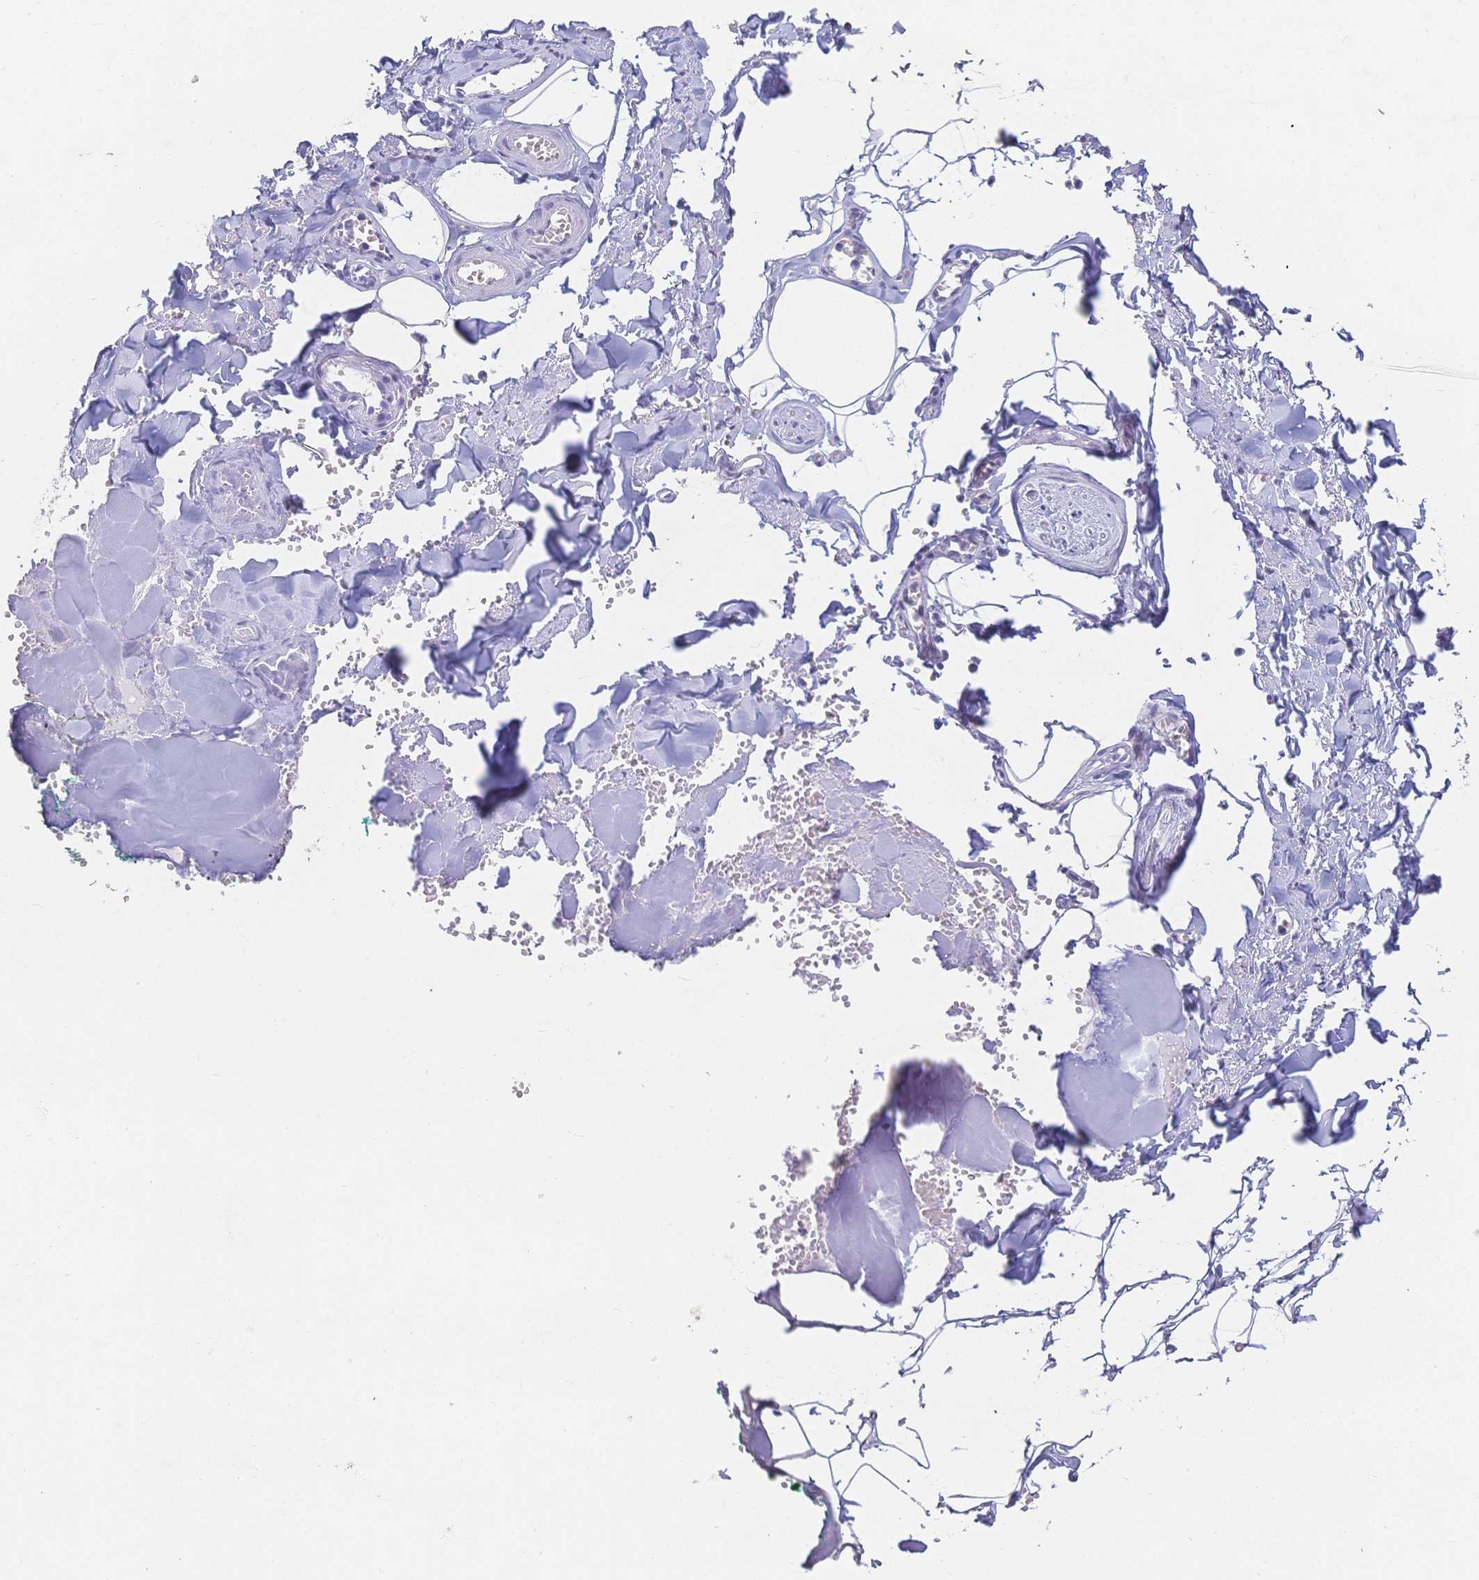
{"staining": {"intensity": "negative", "quantity": "none", "location": "none"}, "tissue": "adipose tissue", "cell_type": "Adipocytes", "image_type": "normal", "snomed": [{"axis": "morphology", "description": "Normal tissue, NOS"}, {"axis": "topography", "description": "Vulva"}, {"axis": "topography", "description": "Peripheral nerve tissue"}], "caption": "Adipocytes show no significant protein expression in normal adipose tissue. The staining was performed using DAB (3,3'-diaminobenzidine) to visualize the protein expression in brown, while the nuclei were stained in blue with hematoxylin (Magnification: 20x).", "gene": "CR2", "patient": {"sex": "female", "age": 66}}